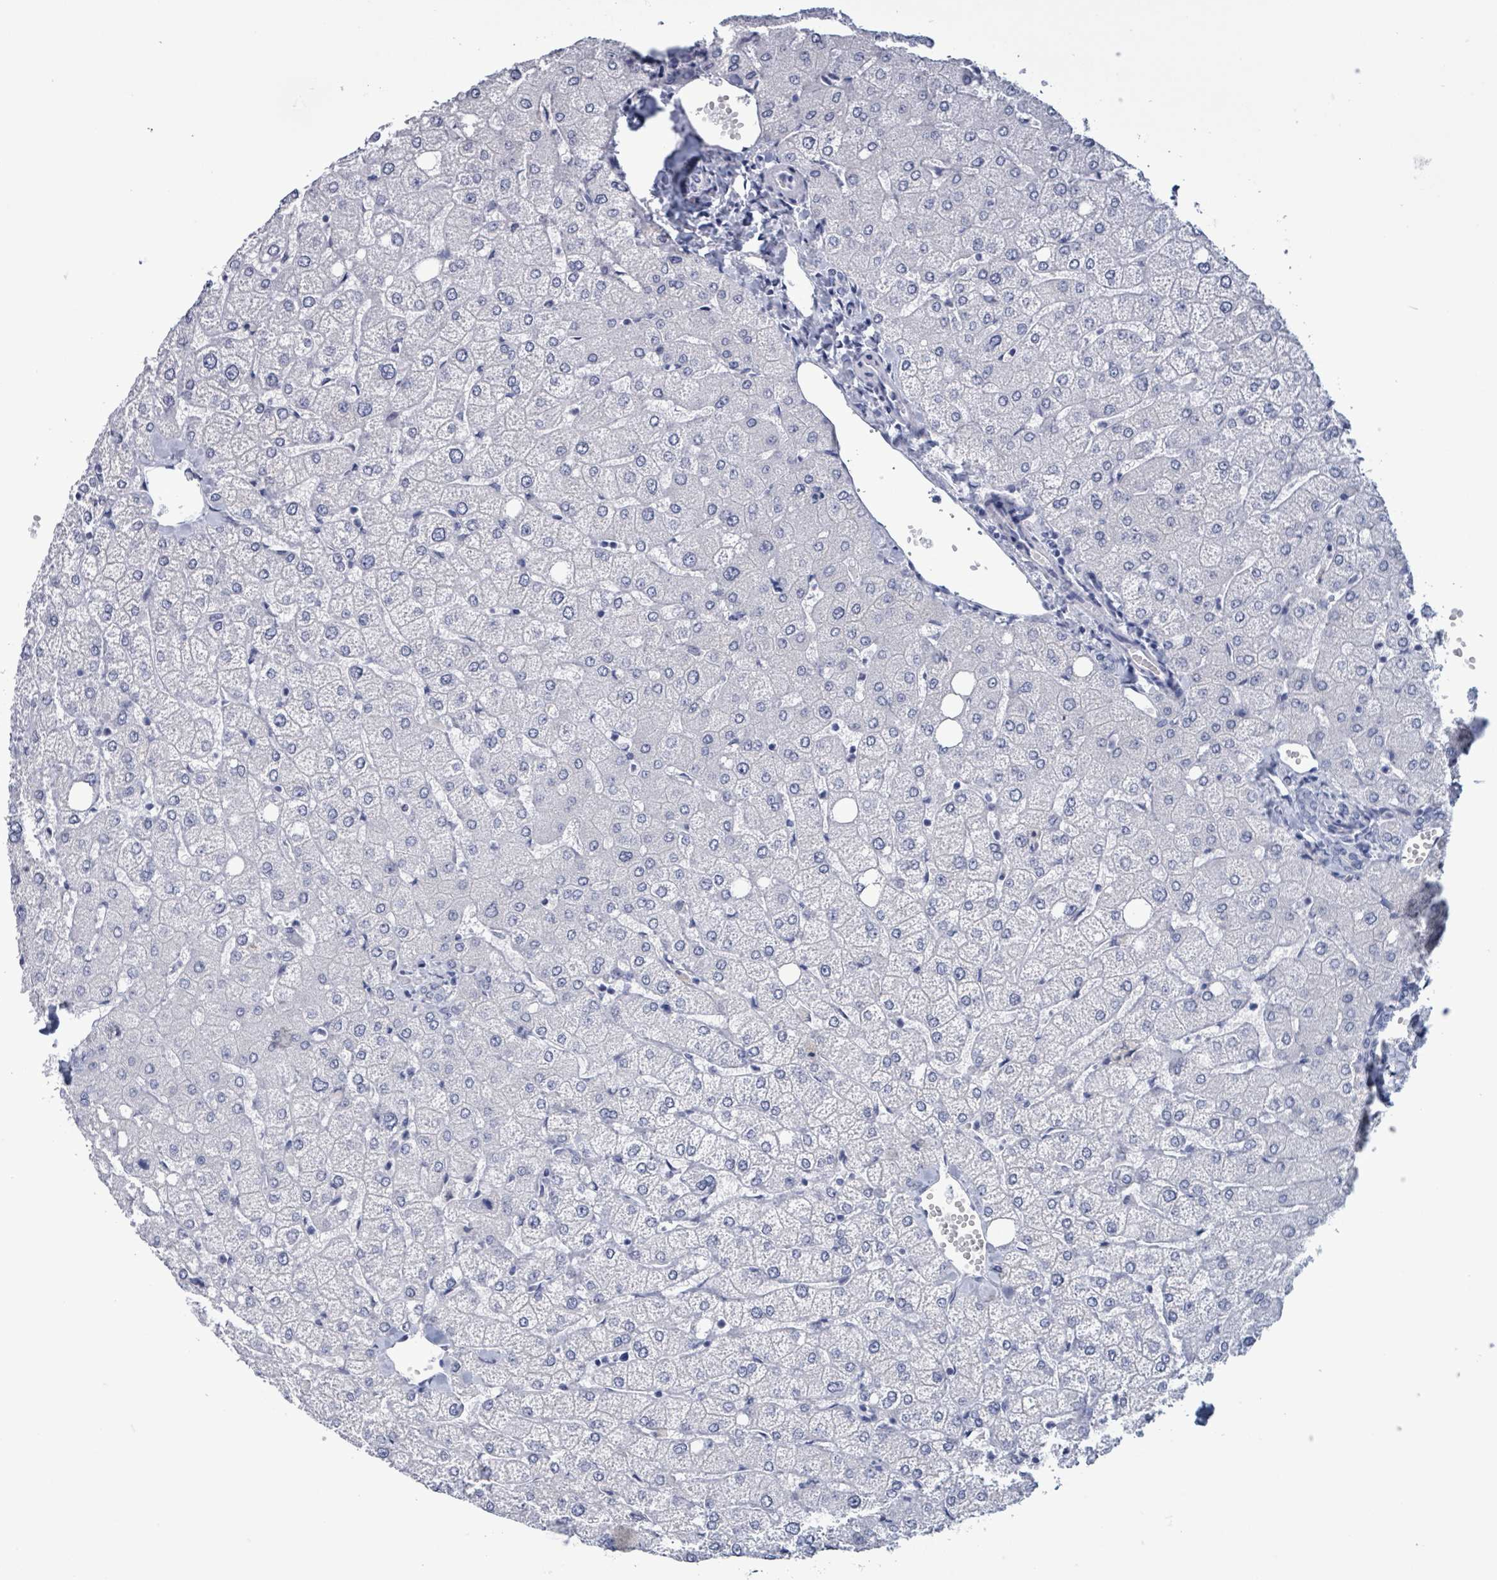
{"staining": {"intensity": "negative", "quantity": "none", "location": "none"}, "tissue": "liver", "cell_type": "Cholangiocytes", "image_type": "normal", "snomed": [{"axis": "morphology", "description": "Normal tissue, NOS"}, {"axis": "topography", "description": "Liver"}], "caption": "The photomicrograph exhibits no significant expression in cholangiocytes of liver.", "gene": "NKX2", "patient": {"sex": "female", "age": 54}}